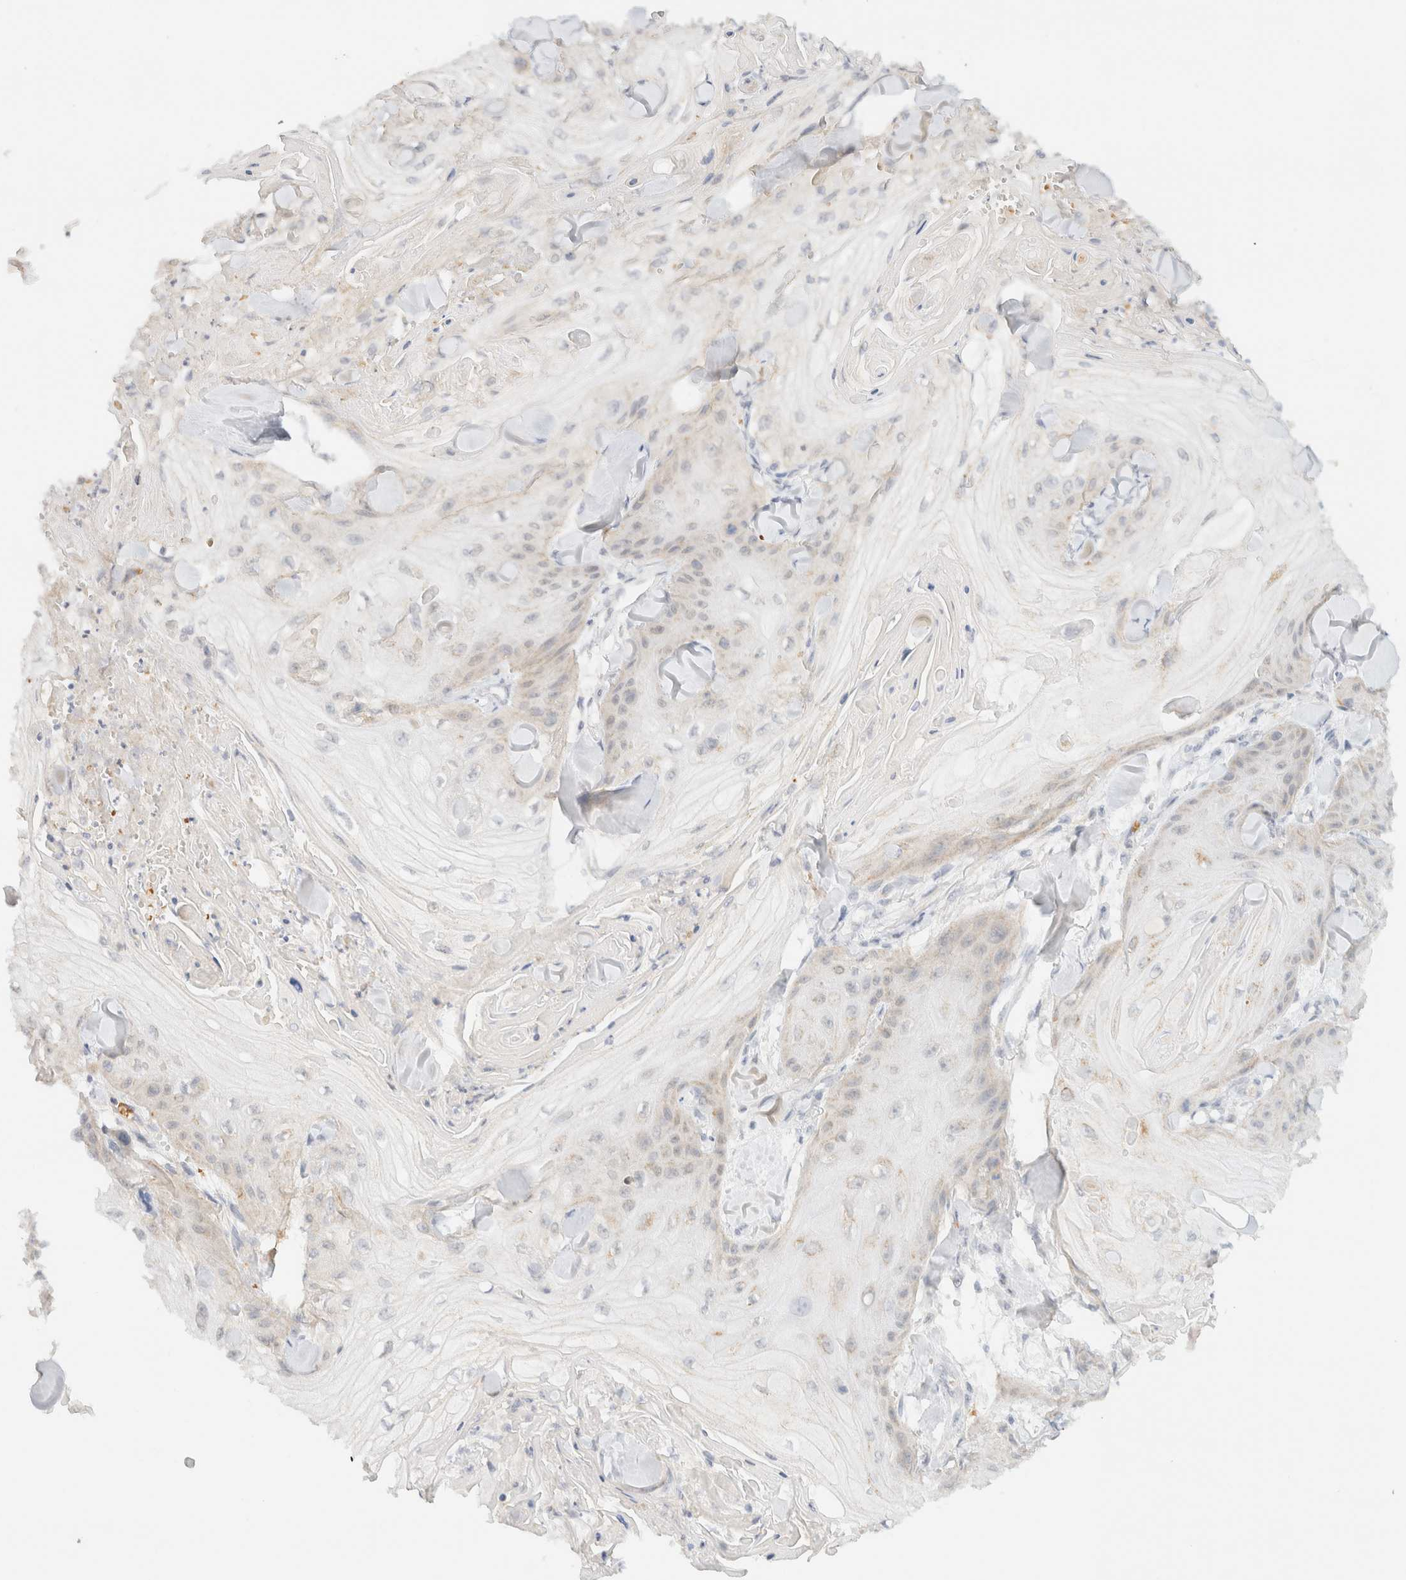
{"staining": {"intensity": "weak", "quantity": "<25%", "location": "cytoplasmic/membranous"}, "tissue": "skin cancer", "cell_type": "Tumor cells", "image_type": "cancer", "snomed": [{"axis": "morphology", "description": "Squamous cell carcinoma, NOS"}, {"axis": "topography", "description": "Skin"}], "caption": "There is no significant positivity in tumor cells of skin cancer (squamous cell carcinoma).", "gene": "TNK1", "patient": {"sex": "male", "age": 74}}